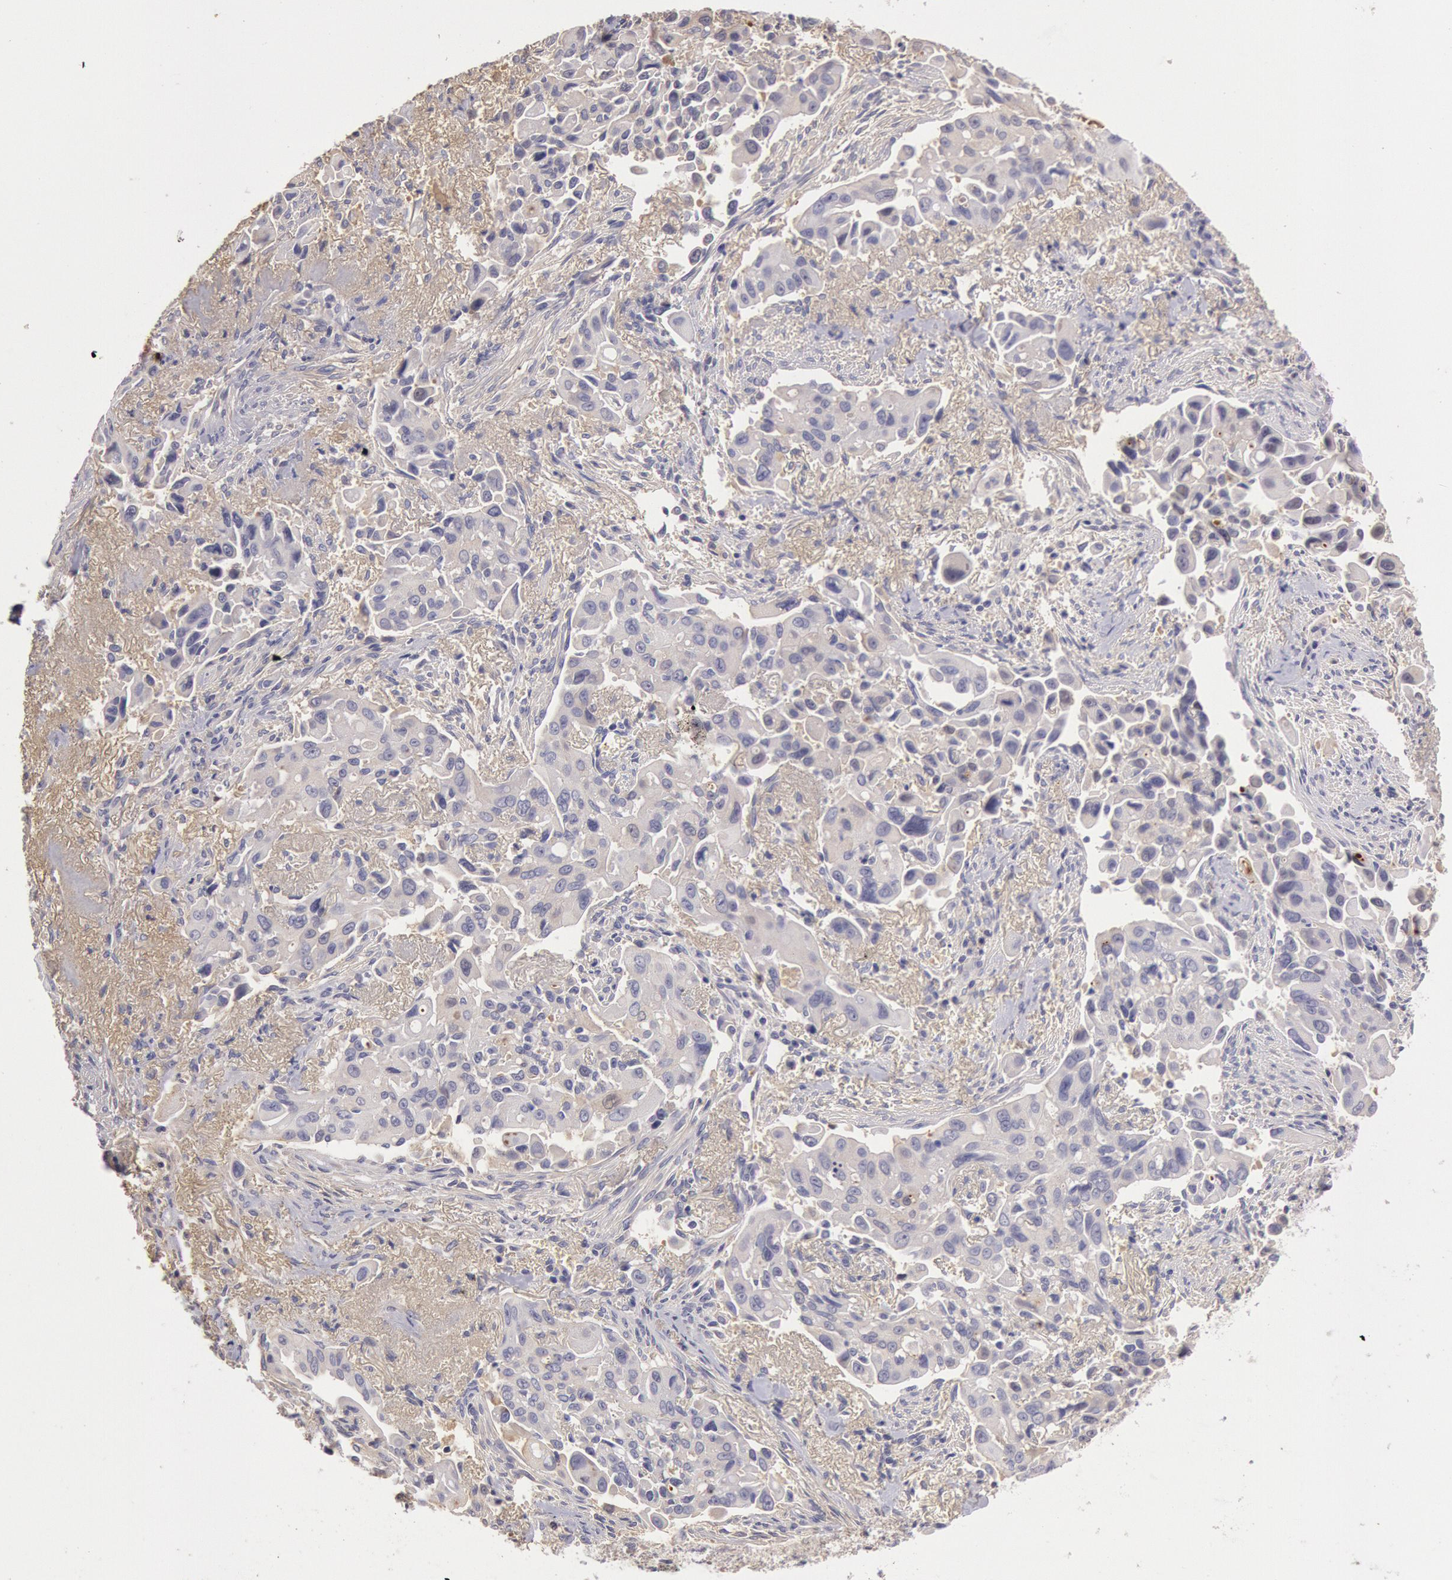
{"staining": {"intensity": "negative", "quantity": "none", "location": "none"}, "tissue": "lung cancer", "cell_type": "Tumor cells", "image_type": "cancer", "snomed": [{"axis": "morphology", "description": "Adenocarcinoma, NOS"}, {"axis": "topography", "description": "Lung"}], "caption": "A histopathology image of adenocarcinoma (lung) stained for a protein displays no brown staining in tumor cells.", "gene": "C1R", "patient": {"sex": "male", "age": 68}}